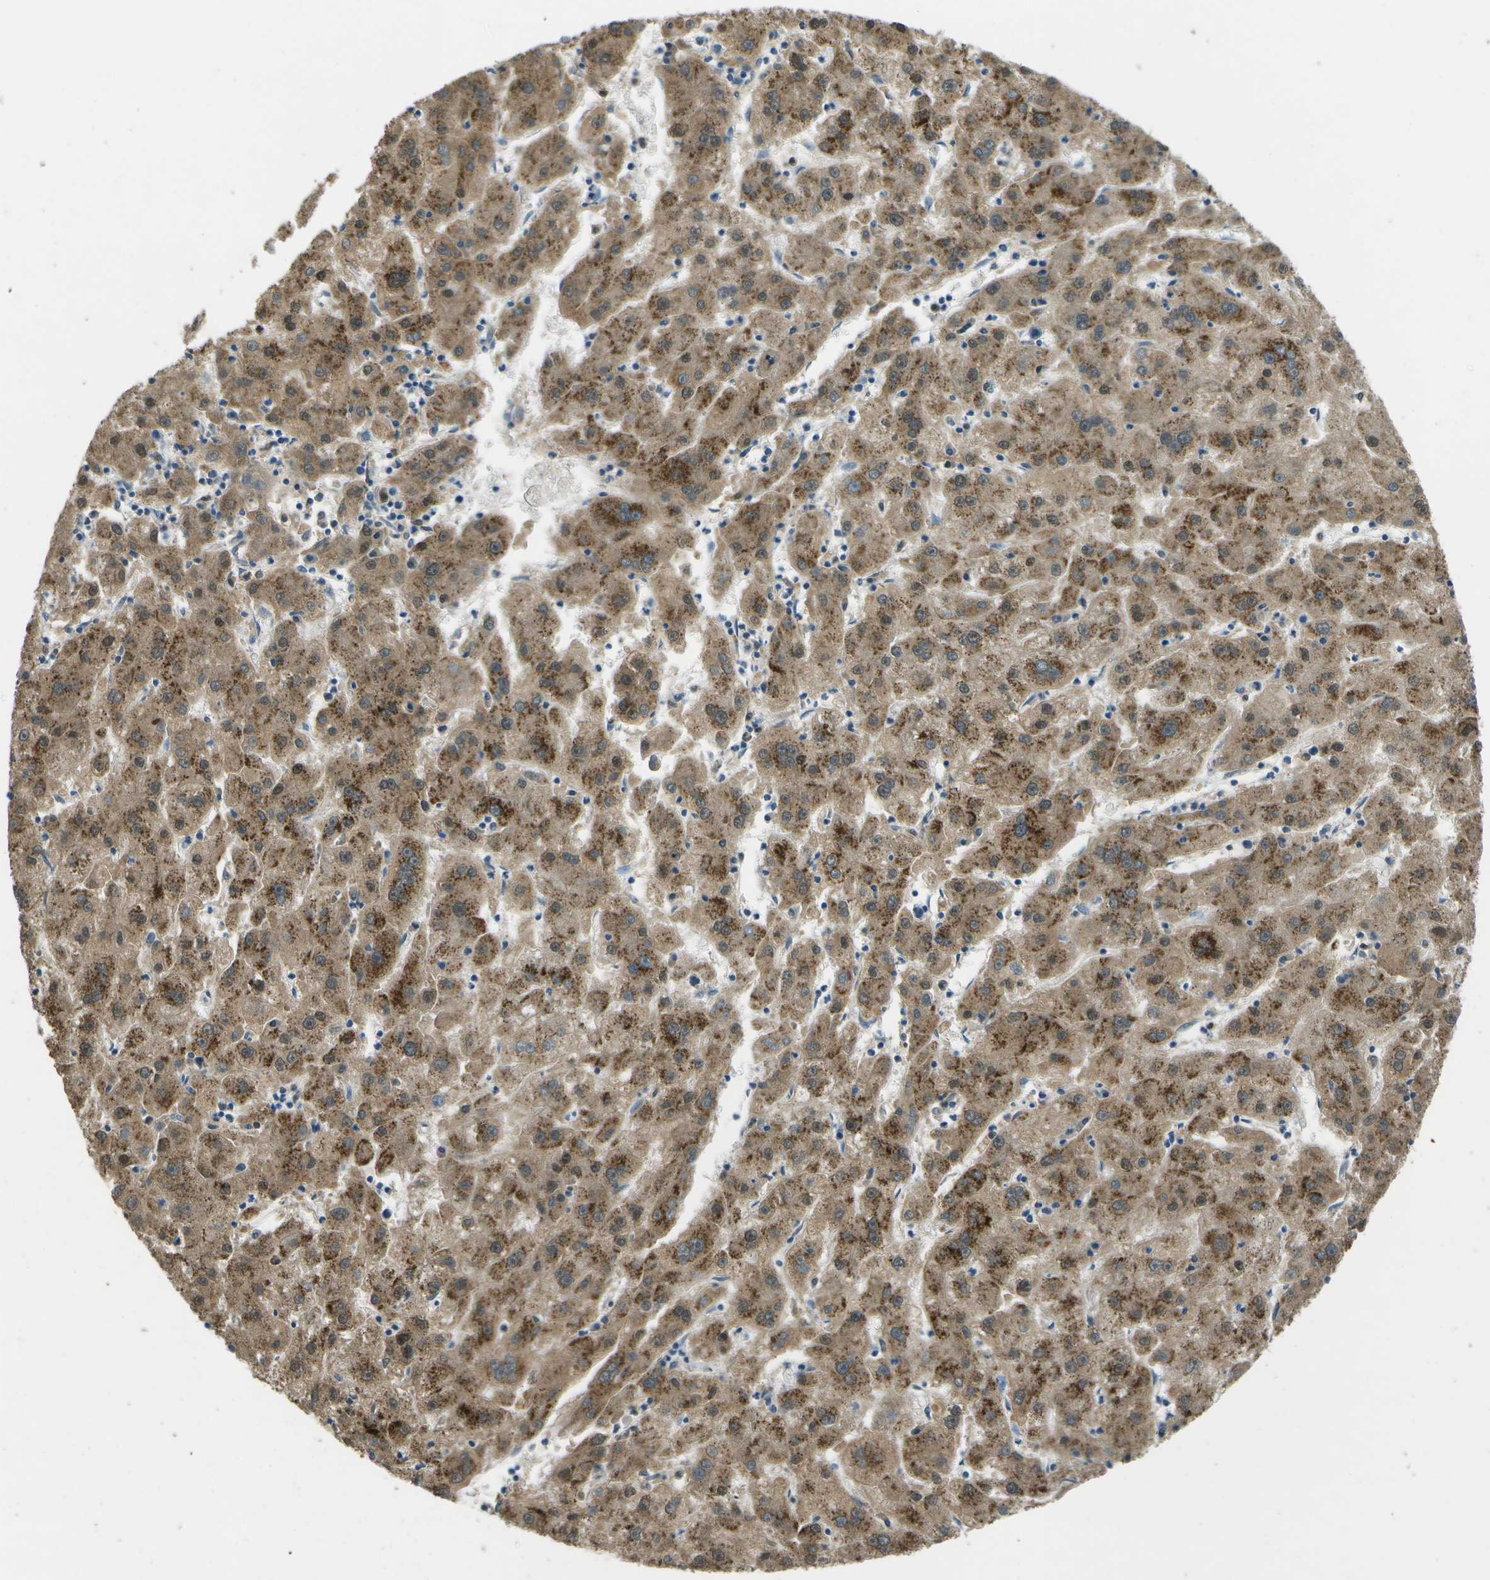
{"staining": {"intensity": "moderate", "quantity": ">75%", "location": "cytoplasmic/membranous"}, "tissue": "liver cancer", "cell_type": "Tumor cells", "image_type": "cancer", "snomed": [{"axis": "morphology", "description": "Carcinoma, Hepatocellular, NOS"}, {"axis": "topography", "description": "Liver"}], "caption": "About >75% of tumor cells in liver hepatocellular carcinoma display moderate cytoplasmic/membranous protein staining as visualized by brown immunohistochemical staining.", "gene": "GANC", "patient": {"sex": "male", "age": 72}}